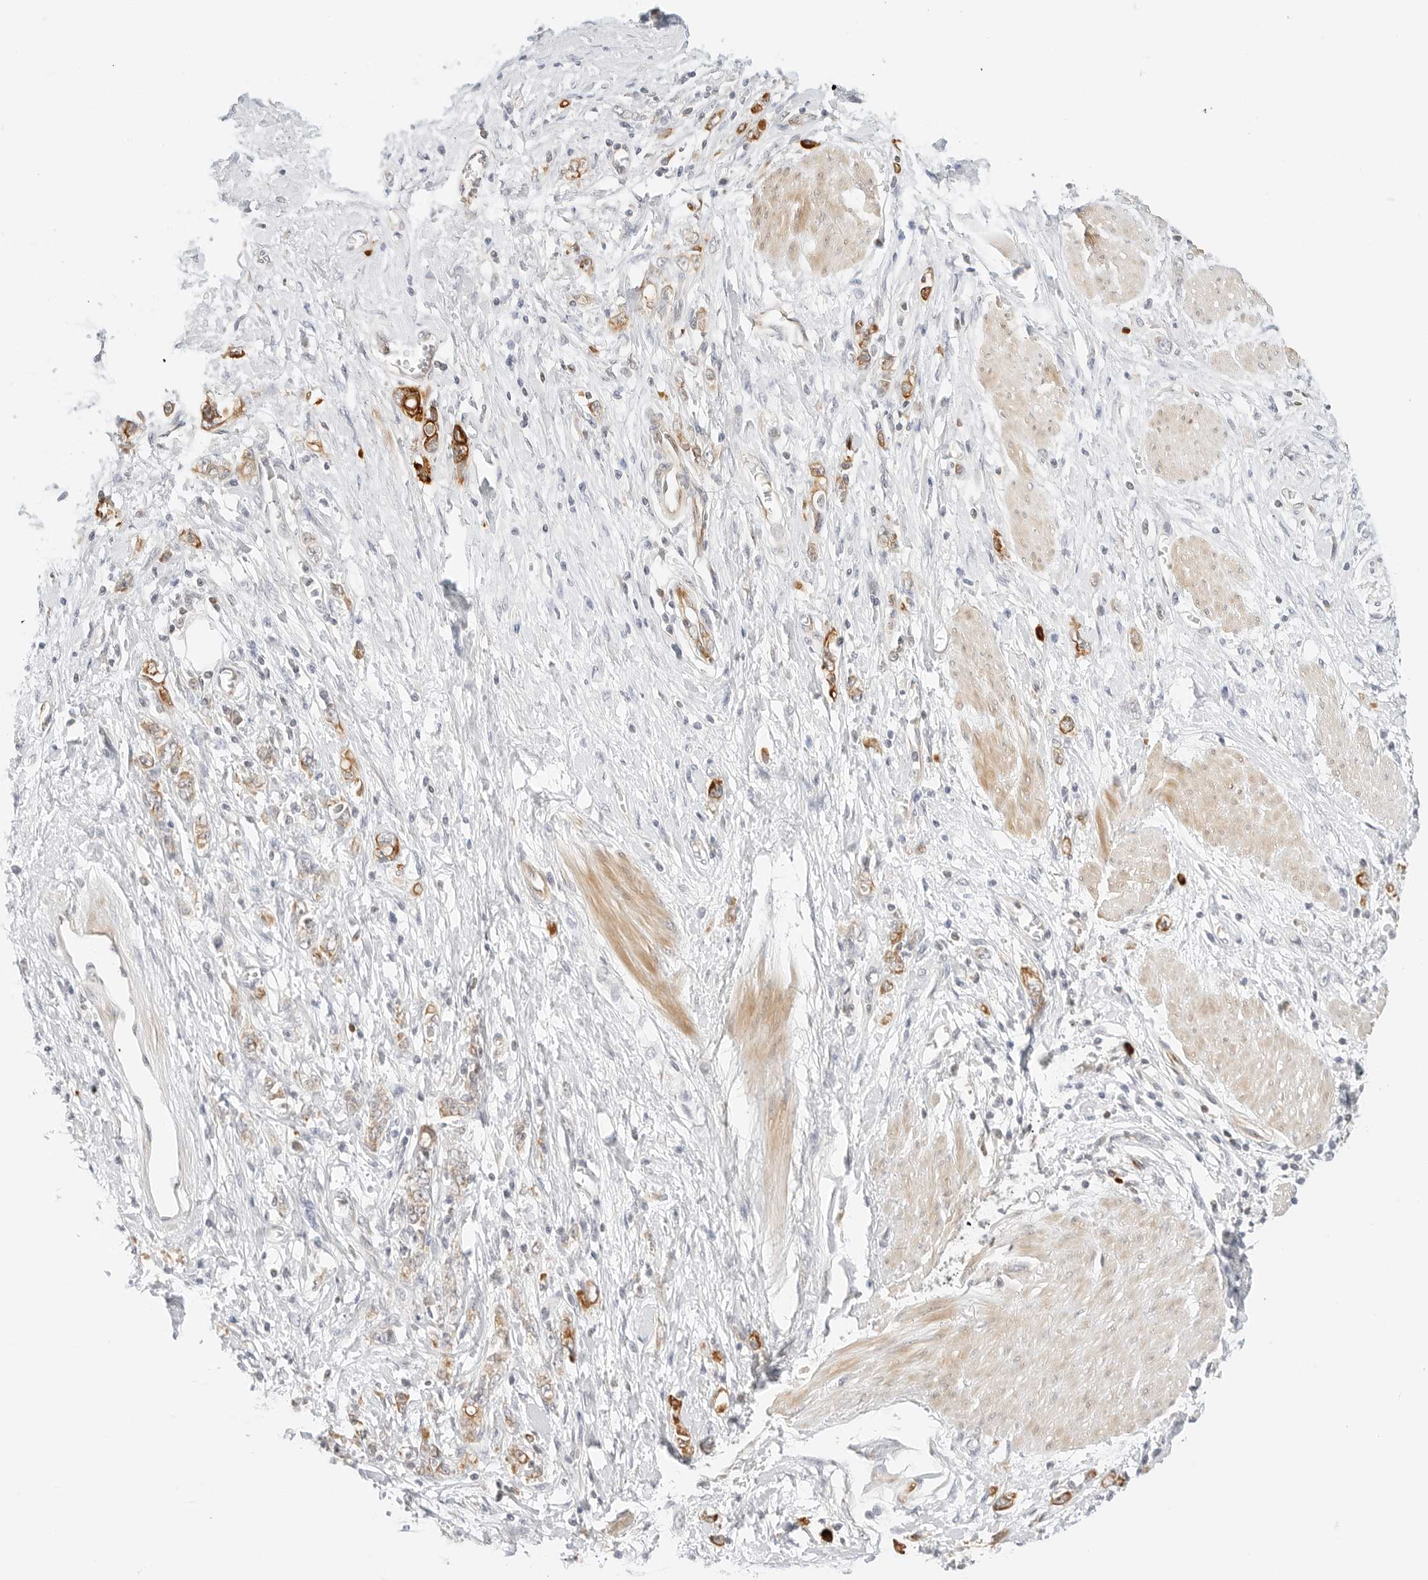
{"staining": {"intensity": "moderate", "quantity": "25%-75%", "location": "cytoplasmic/membranous"}, "tissue": "stomach cancer", "cell_type": "Tumor cells", "image_type": "cancer", "snomed": [{"axis": "morphology", "description": "Adenocarcinoma, NOS"}, {"axis": "topography", "description": "Stomach"}], "caption": "Approximately 25%-75% of tumor cells in human stomach cancer exhibit moderate cytoplasmic/membranous protein staining as visualized by brown immunohistochemical staining.", "gene": "TEKT2", "patient": {"sex": "female", "age": 76}}